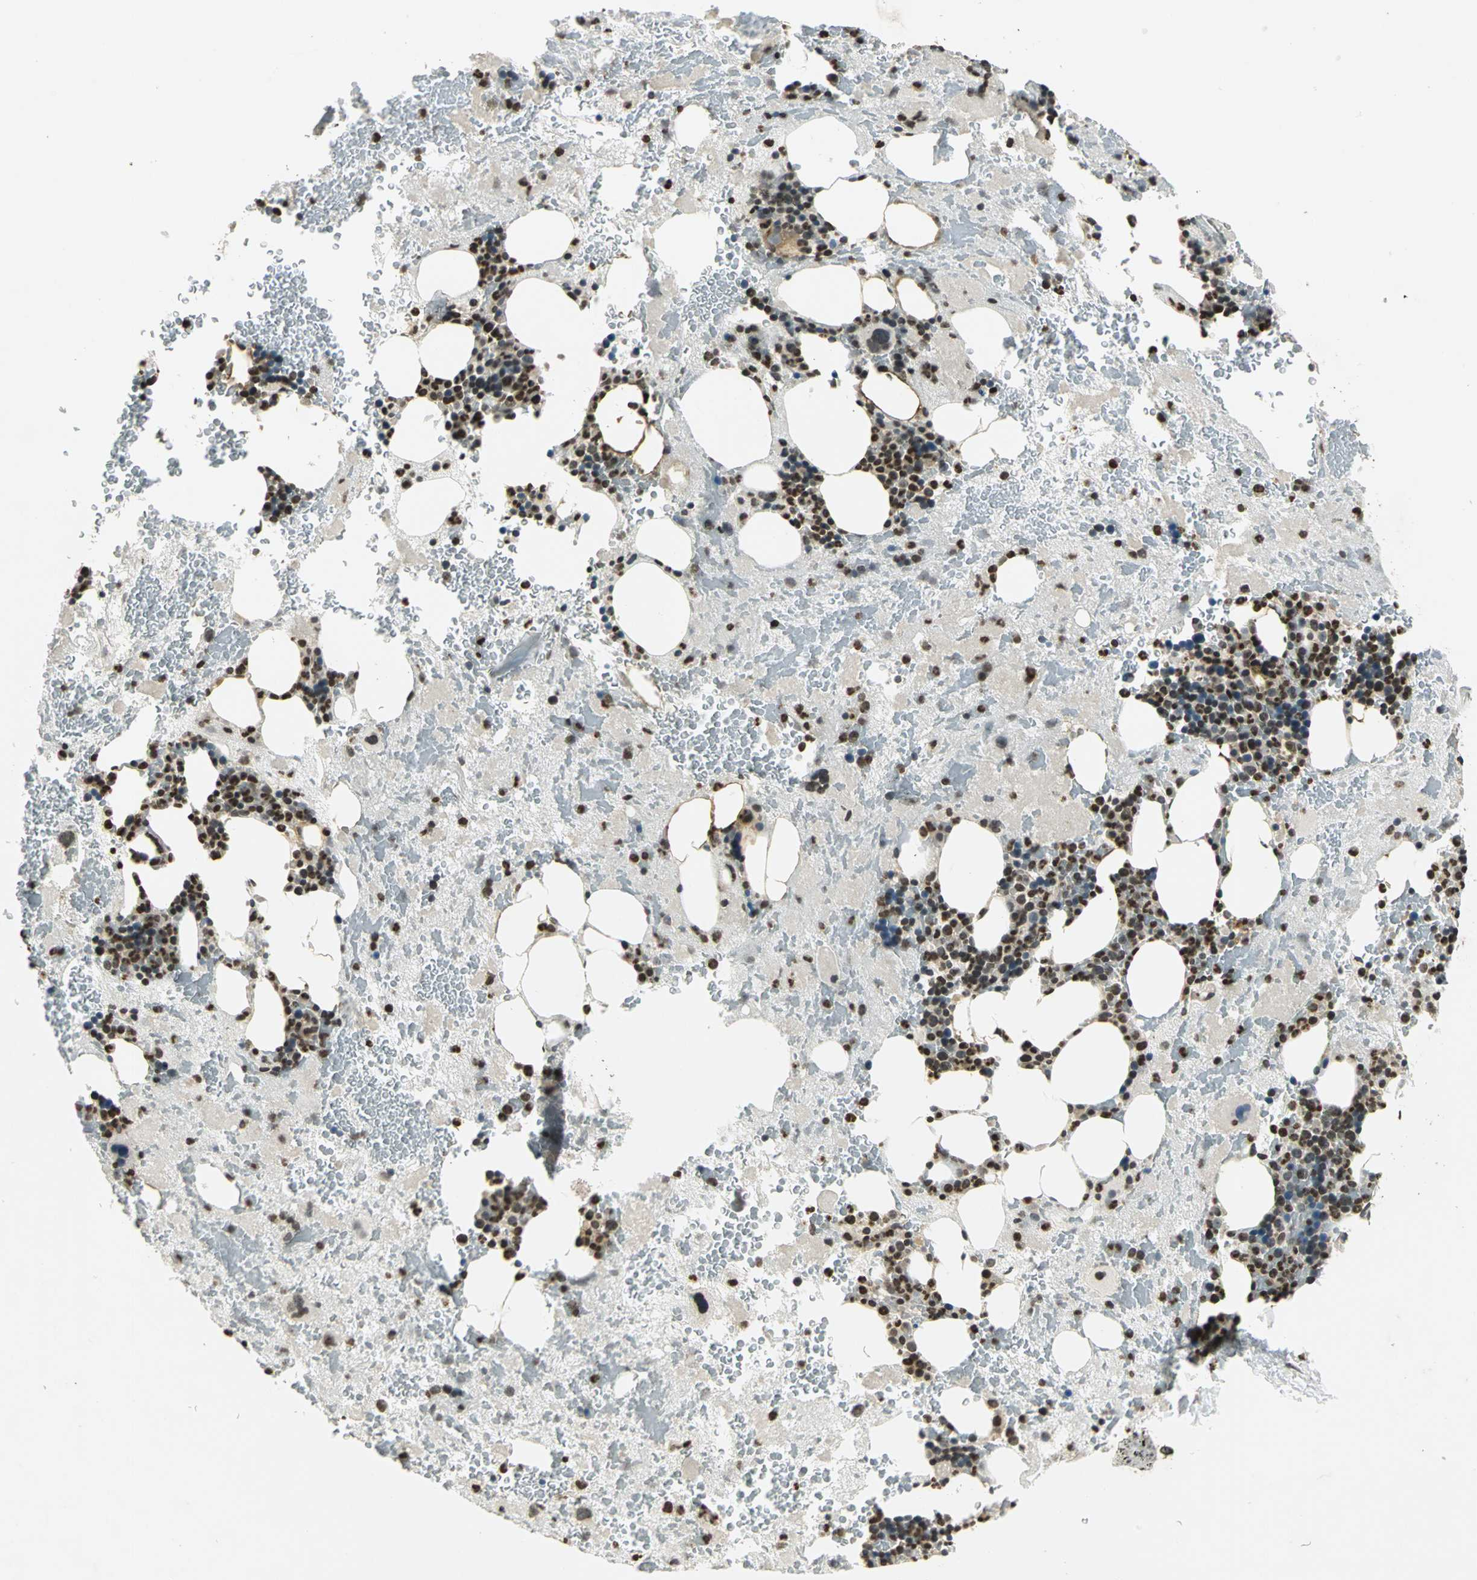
{"staining": {"intensity": "moderate", "quantity": "25%-75%", "location": "cytoplasmic/membranous,nuclear"}, "tissue": "bone marrow", "cell_type": "Hematopoietic cells", "image_type": "normal", "snomed": [{"axis": "morphology", "description": "Normal tissue, NOS"}, {"axis": "topography", "description": "Bone marrow"}], "caption": "About 25%-75% of hematopoietic cells in unremarkable human bone marrow display moderate cytoplasmic/membranous,nuclear protein positivity as visualized by brown immunohistochemical staining.", "gene": "LGALS3", "patient": {"sex": "male", "age": 76}}